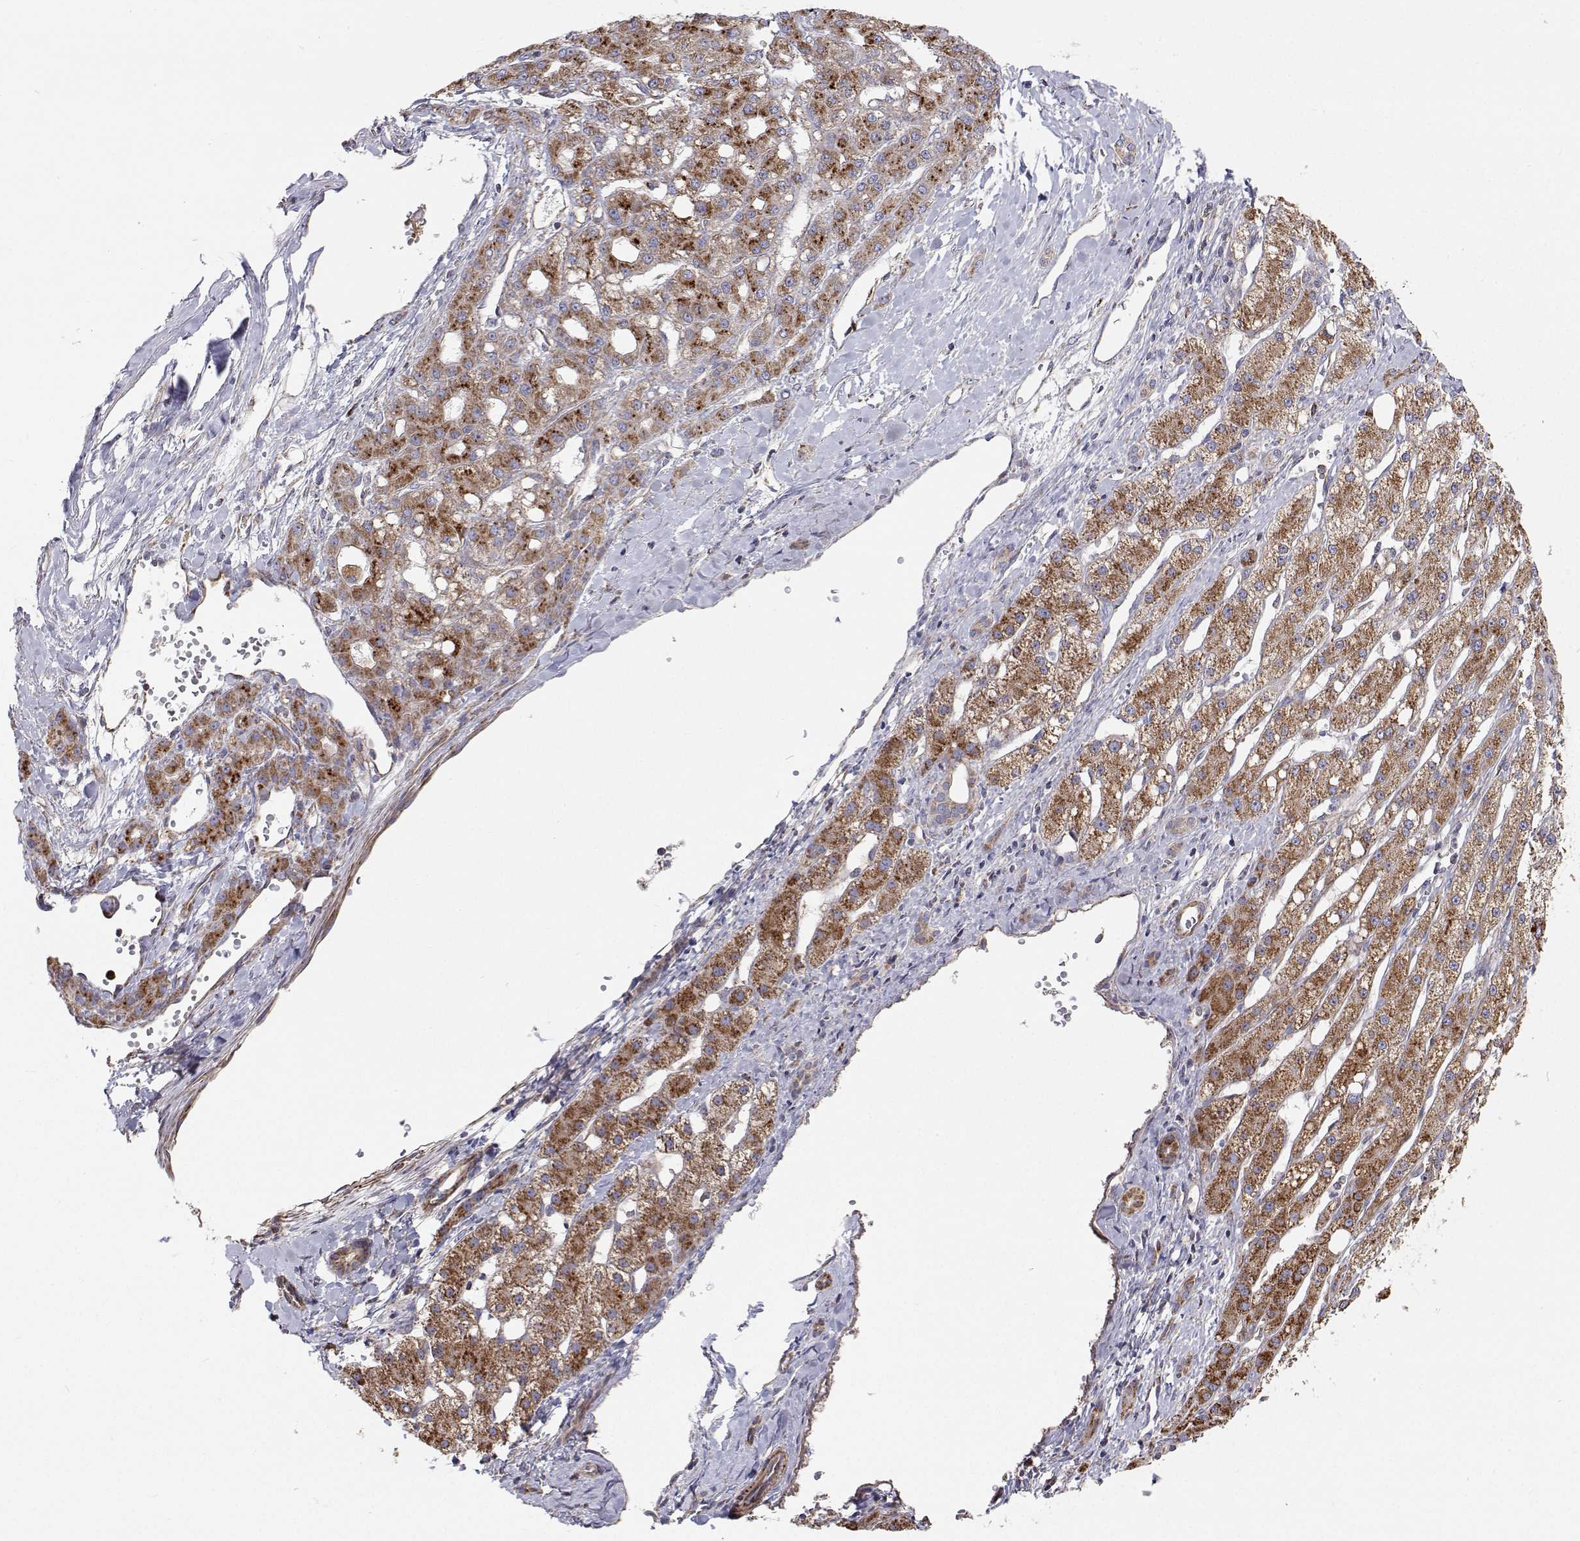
{"staining": {"intensity": "strong", "quantity": ">75%", "location": "cytoplasmic/membranous"}, "tissue": "liver cancer", "cell_type": "Tumor cells", "image_type": "cancer", "snomed": [{"axis": "morphology", "description": "Carcinoma, Hepatocellular, NOS"}, {"axis": "topography", "description": "Liver"}], "caption": "A high-resolution micrograph shows immunohistochemistry staining of liver cancer (hepatocellular carcinoma), which shows strong cytoplasmic/membranous staining in approximately >75% of tumor cells. (DAB (3,3'-diaminobenzidine) = brown stain, brightfield microscopy at high magnification).", "gene": "SPICE1", "patient": {"sex": "male", "age": 67}}